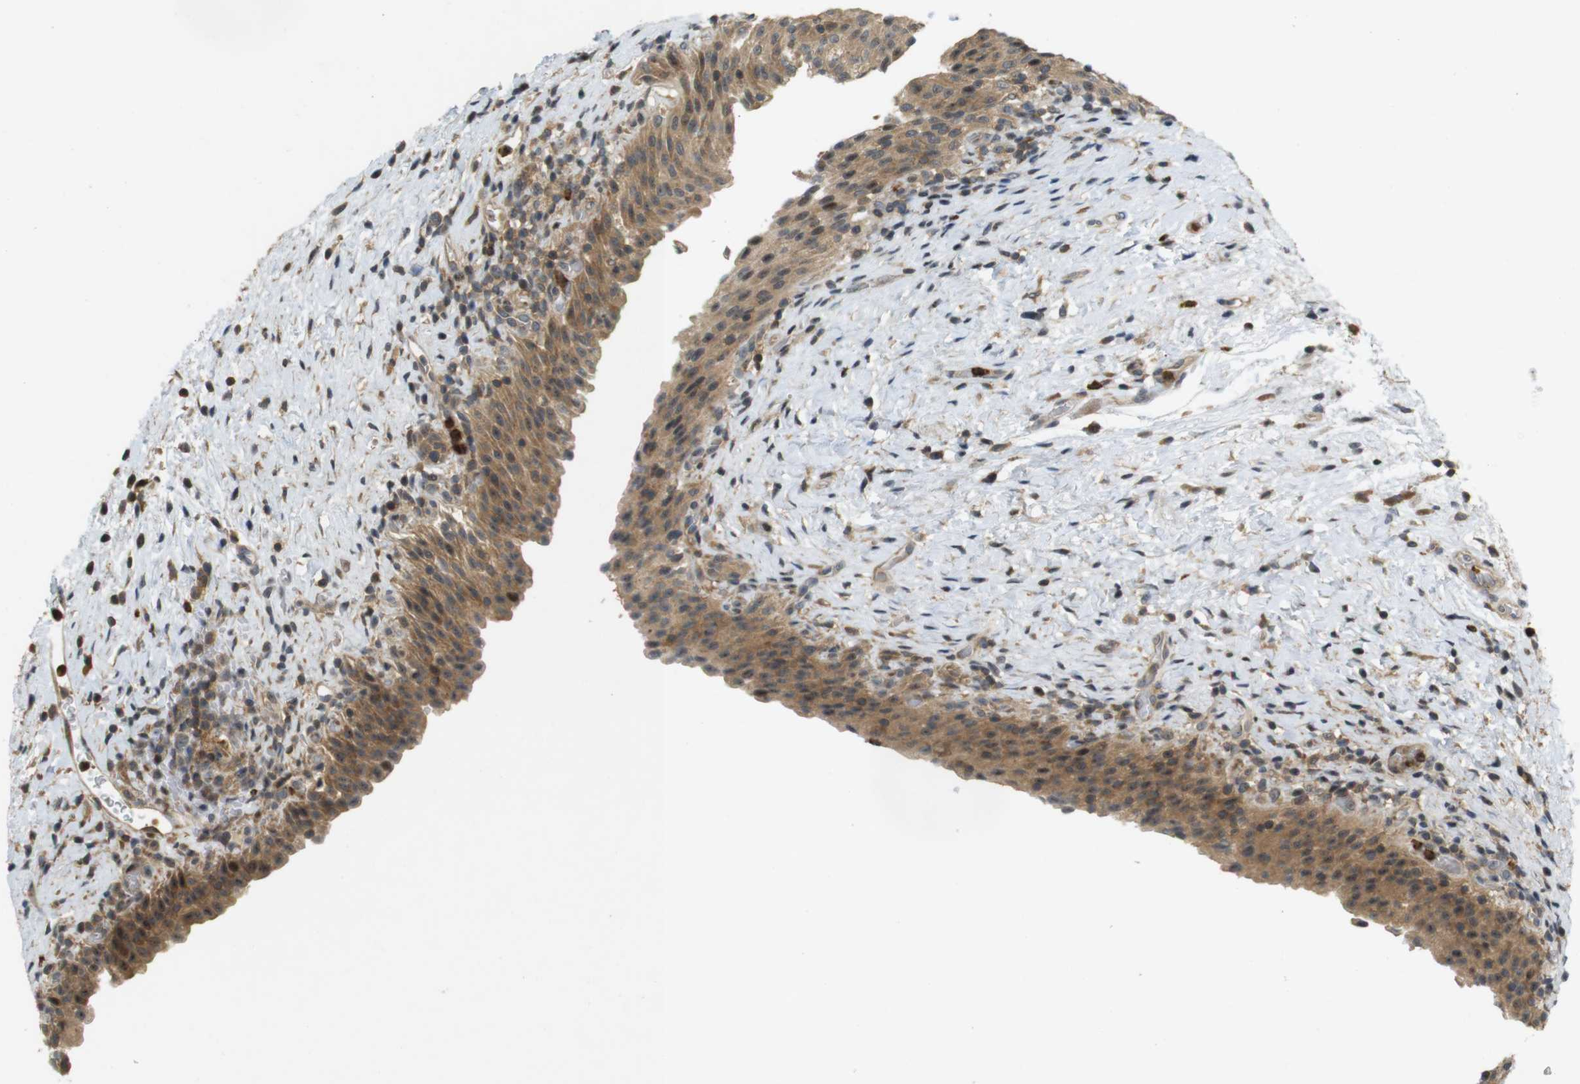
{"staining": {"intensity": "moderate", "quantity": ">75%", "location": "cytoplasmic/membranous"}, "tissue": "urinary bladder", "cell_type": "Urothelial cells", "image_type": "normal", "snomed": [{"axis": "morphology", "description": "Normal tissue, NOS"}, {"axis": "topography", "description": "Urinary bladder"}], "caption": "This is an image of immunohistochemistry staining of normal urinary bladder, which shows moderate expression in the cytoplasmic/membranous of urothelial cells.", "gene": "TMX3", "patient": {"sex": "male", "age": 51}}